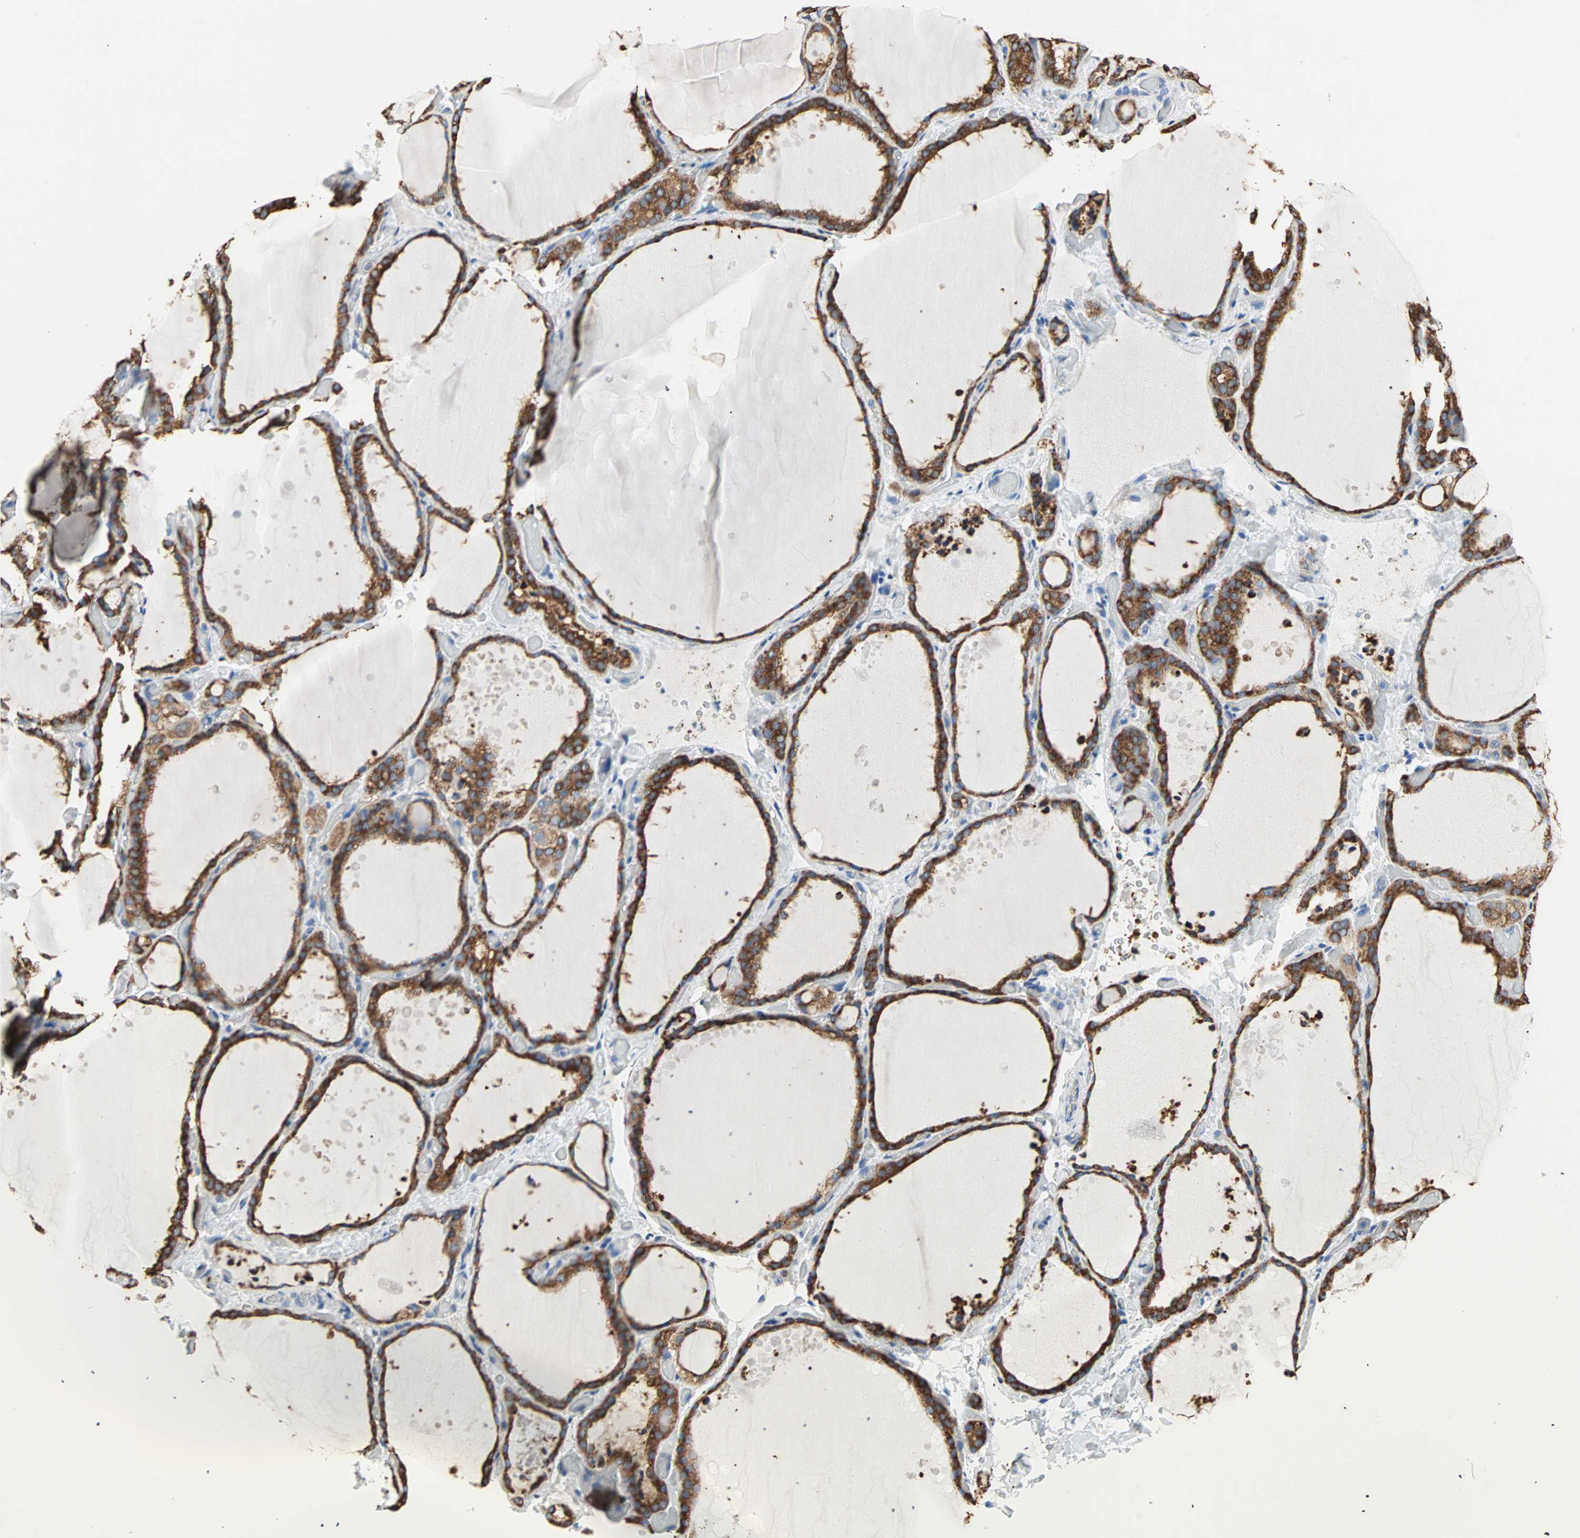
{"staining": {"intensity": "strong", "quantity": ">75%", "location": "cytoplasmic/membranous"}, "tissue": "thyroid gland", "cell_type": "Glandular cells", "image_type": "normal", "snomed": [{"axis": "morphology", "description": "Normal tissue, NOS"}, {"axis": "topography", "description": "Thyroid gland"}], "caption": "Thyroid gland stained with DAB IHC shows high levels of strong cytoplasmic/membranous positivity in about >75% of glandular cells.", "gene": "PLCXD1", "patient": {"sex": "female", "age": 44}}